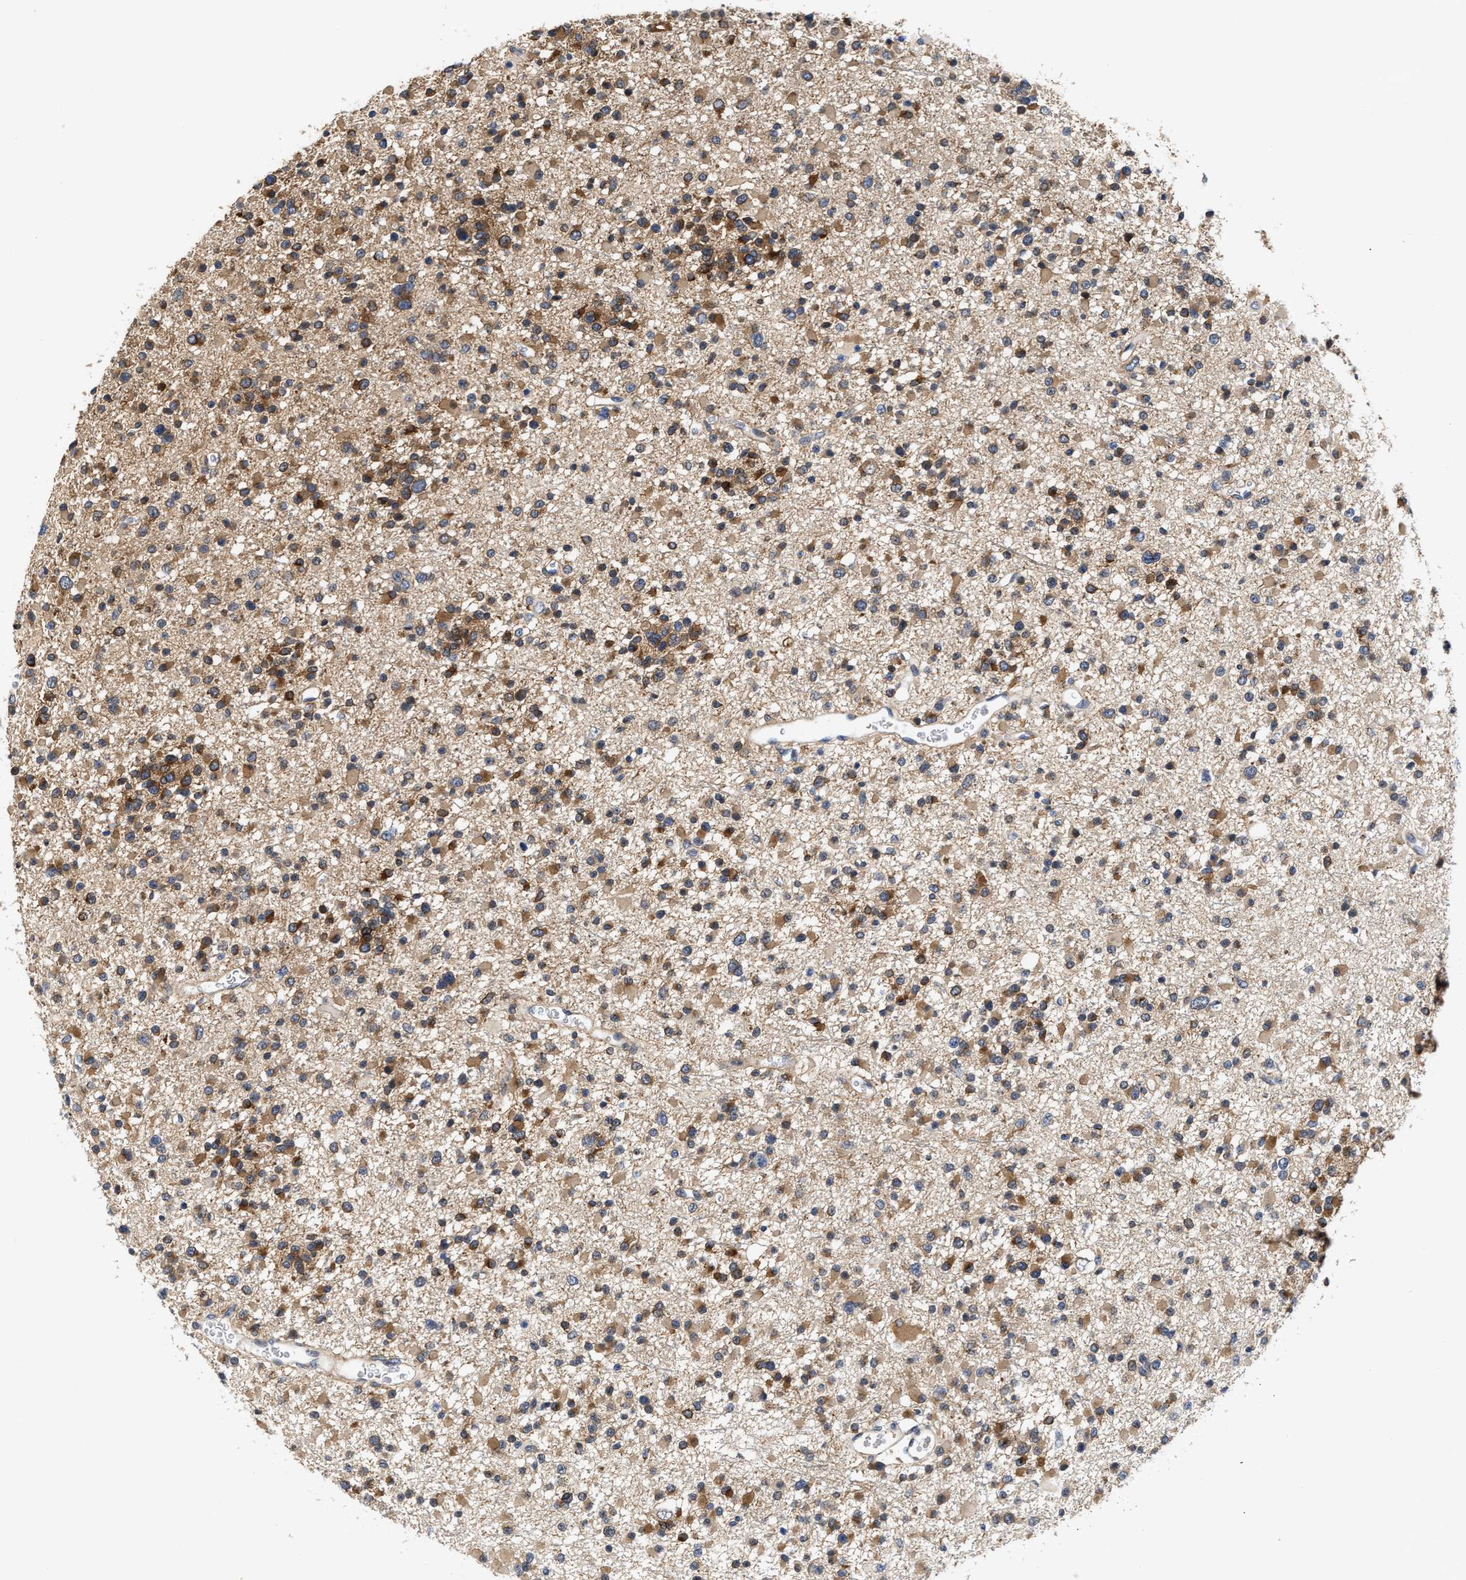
{"staining": {"intensity": "moderate", "quantity": ">75%", "location": "cytoplasmic/membranous"}, "tissue": "glioma", "cell_type": "Tumor cells", "image_type": "cancer", "snomed": [{"axis": "morphology", "description": "Glioma, malignant, Low grade"}, {"axis": "topography", "description": "Brain"}], "caption": "Moderate cytoplasmic/membranous expression for a protein is seen in approximately >75% of tumor cells of glioma using immunohistochemistry (IHC).", "gene": "CLIP2", "patient": {"sex": "female", "age": 22}}